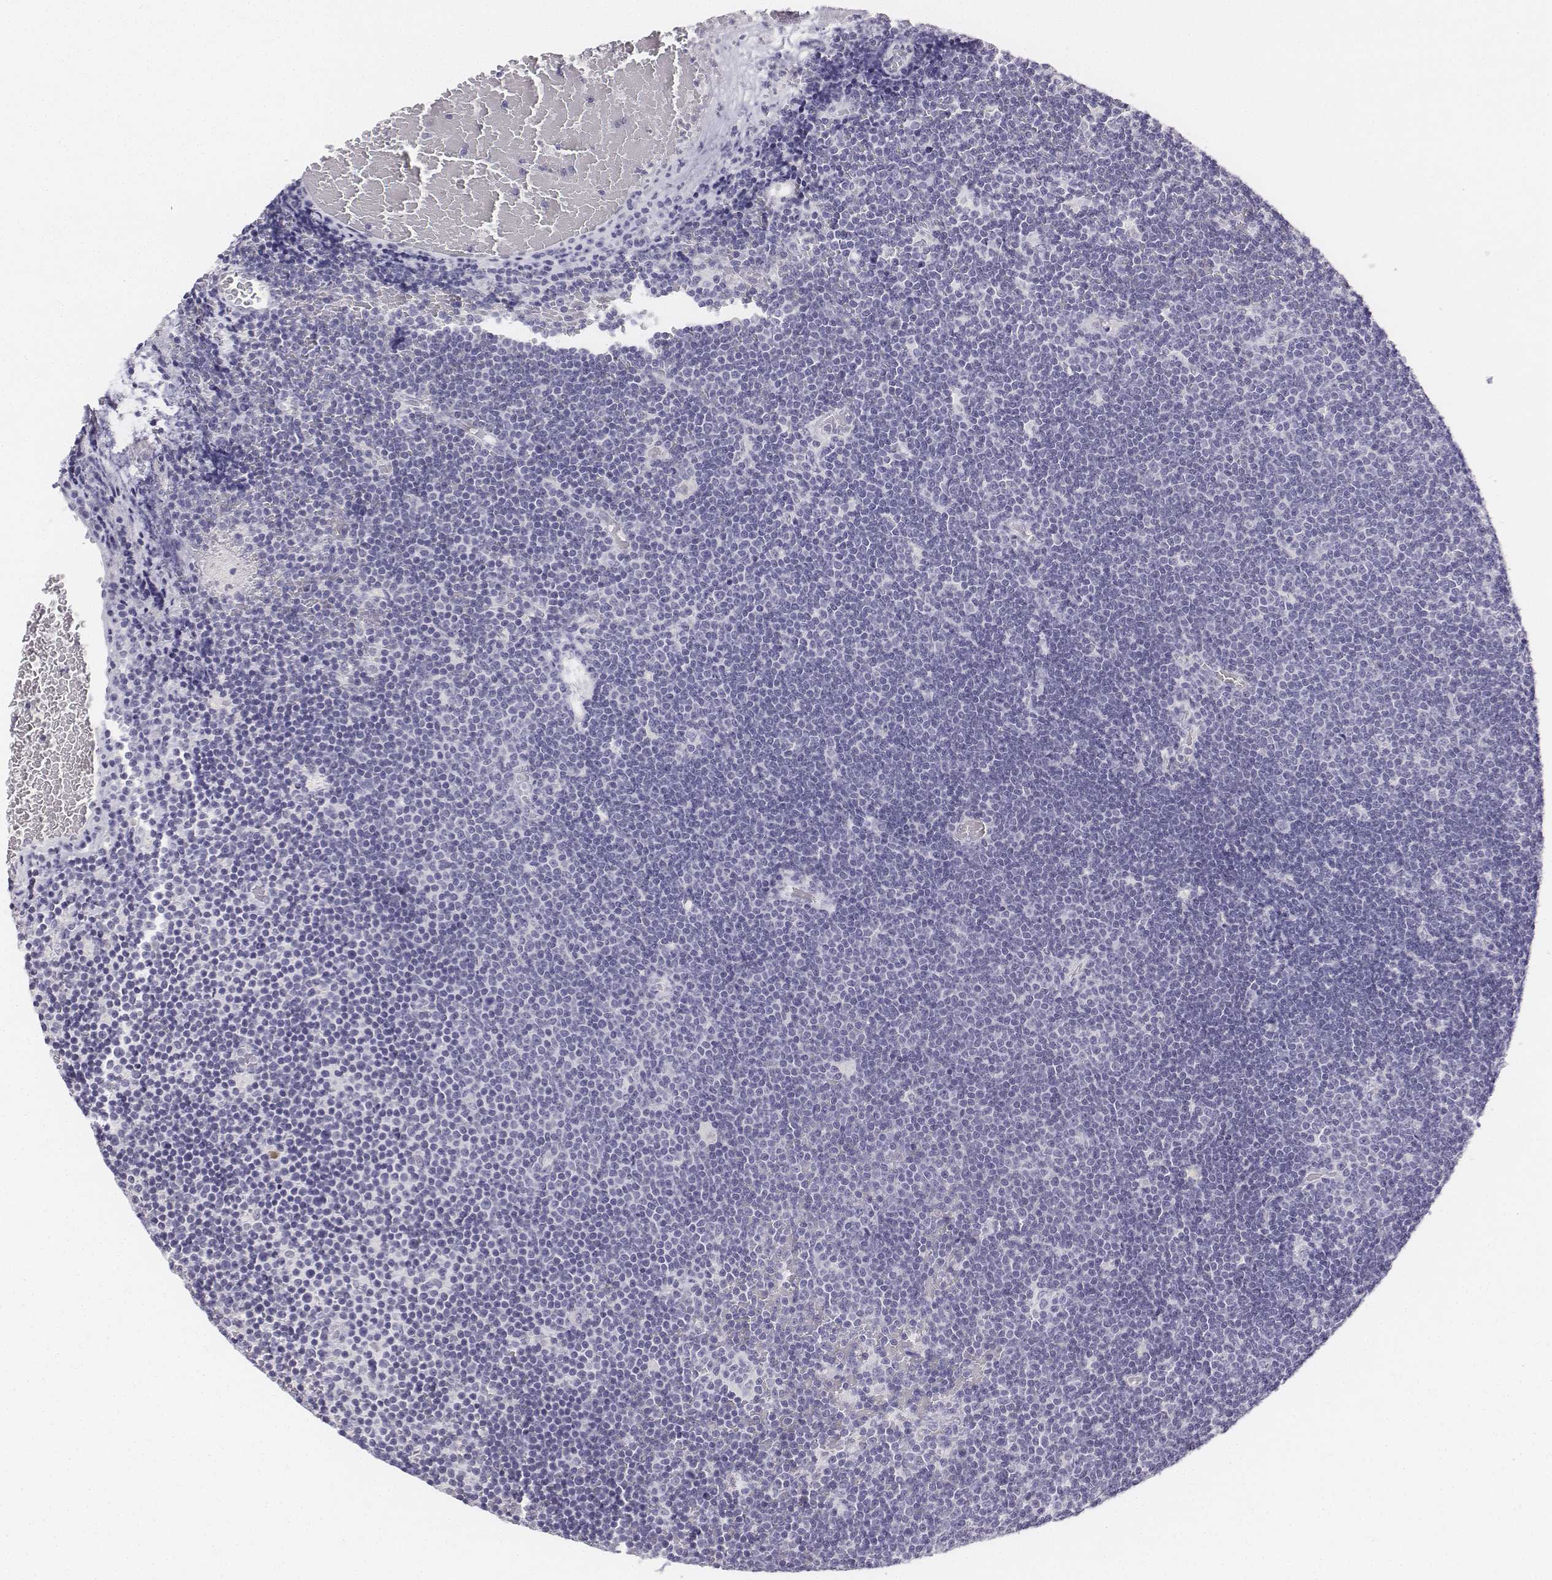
{"staining": {"intensity": "negative", "quantity": "none", "location": "none"}, "tissue": "lymphoma", "cell_type": "Tumor cells", "image_type": "cancer", "snomed": [{"axis": "morphology", "description": "Malignant lymphoma, non-Hodgkin's type, Low grade"}, {"axis": "topography", "description": "Brain"}], "caption": "This is a photomicrograph of IHC staining of low-grade malignant lymphoma, non-Hodgkin's type, which shows no positivity in tumor cells.", "gene": "UCN2", "patient": {"sex": "female", "age": 66}}